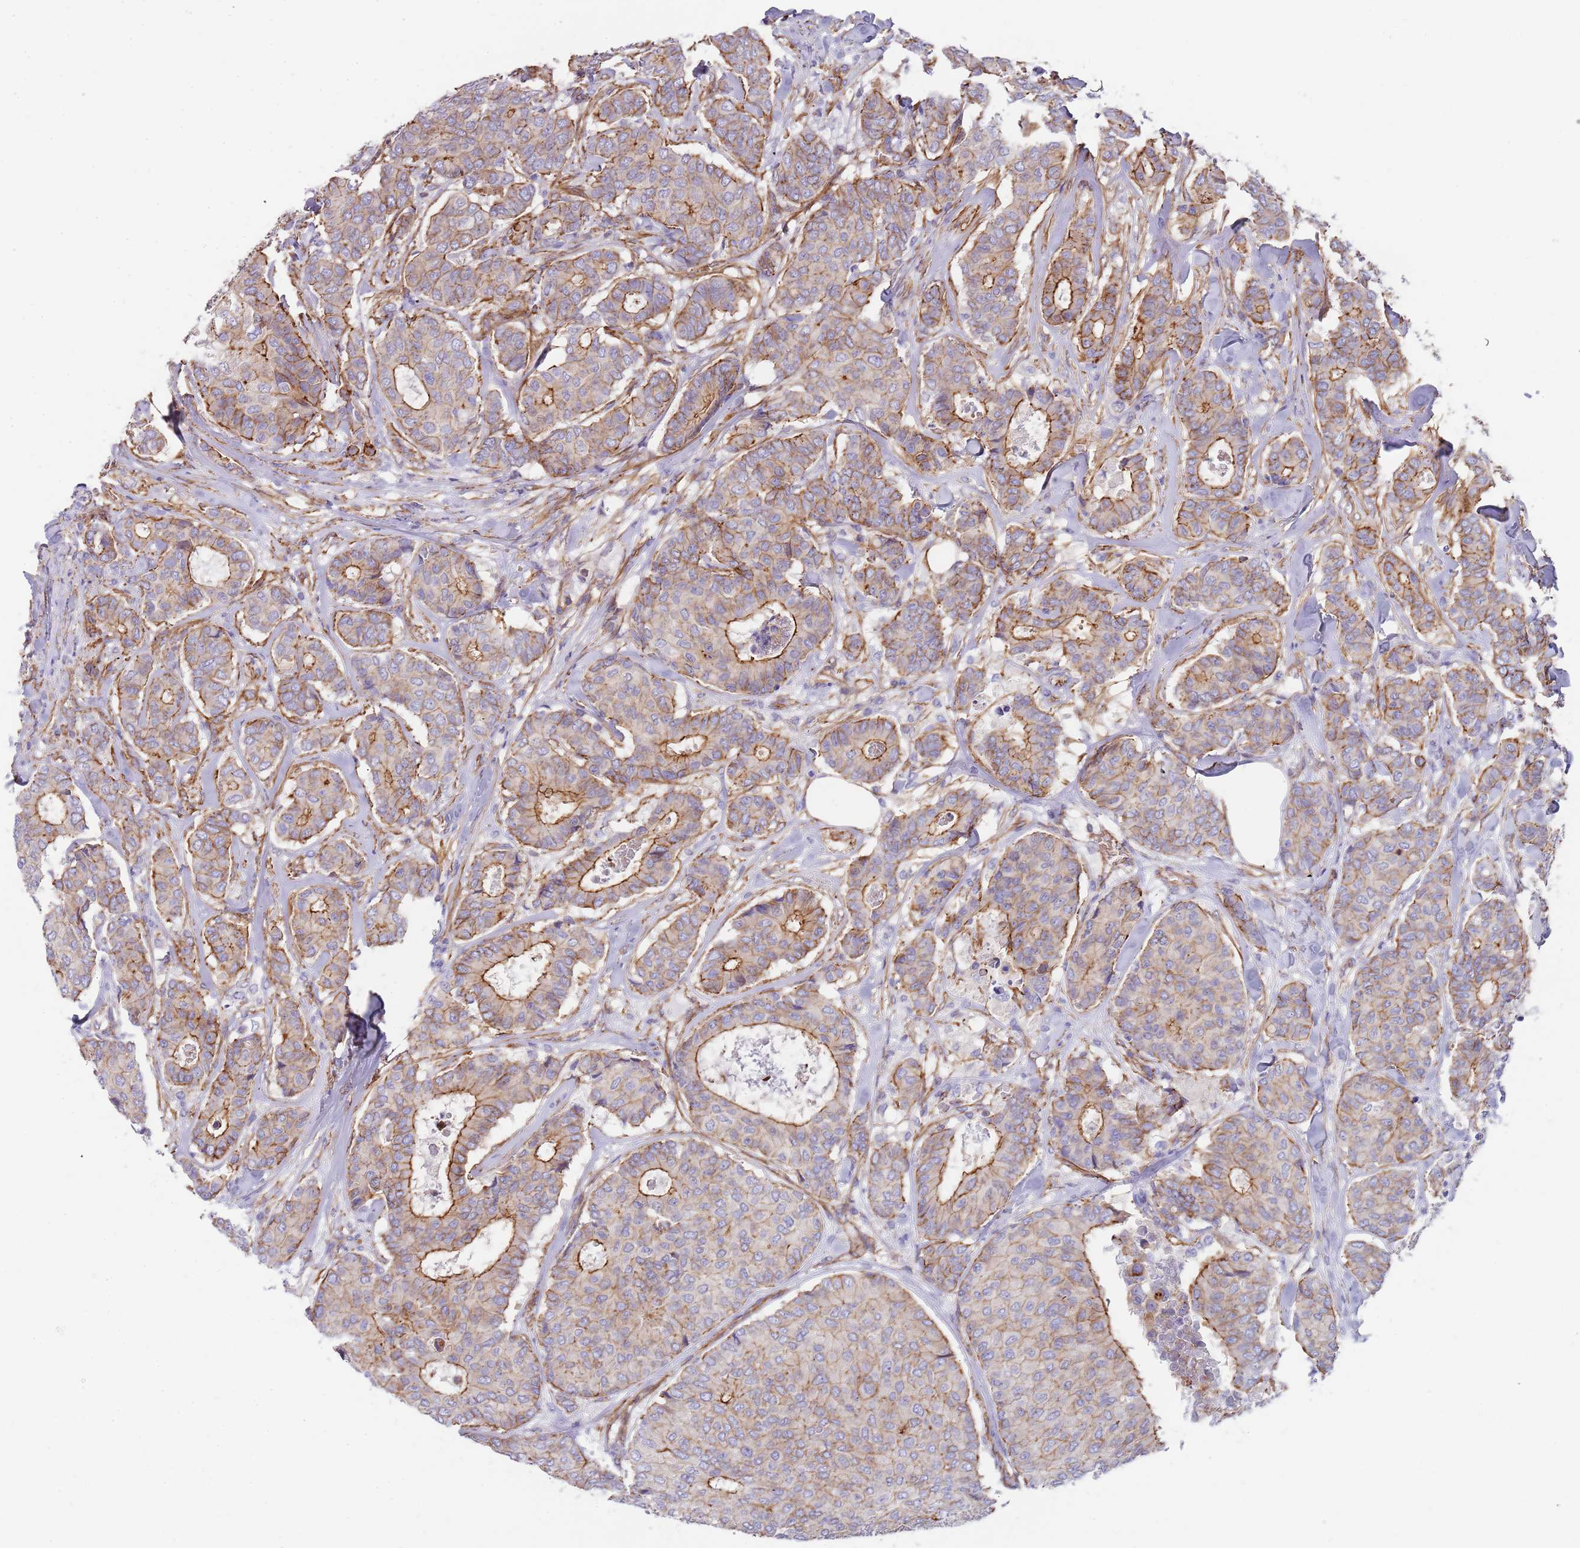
{"staining": {"intensity": "moderate", "quantity": "25%-75%", "location": "cytoplasmic/membranous"}, "tissue": "breast cancer", "cell_type": "Tumor cells", "image_type": "cancer", "snomed": [{"axis": "morphology", "description": "Duct carcinoma"}, {"axis": "topography", "description": "Breast"}], "caption": "Brown immunohistochemical staining in intraductal carcinoma (breast) shows moderate cytoplasmic/membranous positivity in about 25%-75% of tumor cells.", "gene": "GFRAL", "patient": {"sex": "female", "age": 75}}